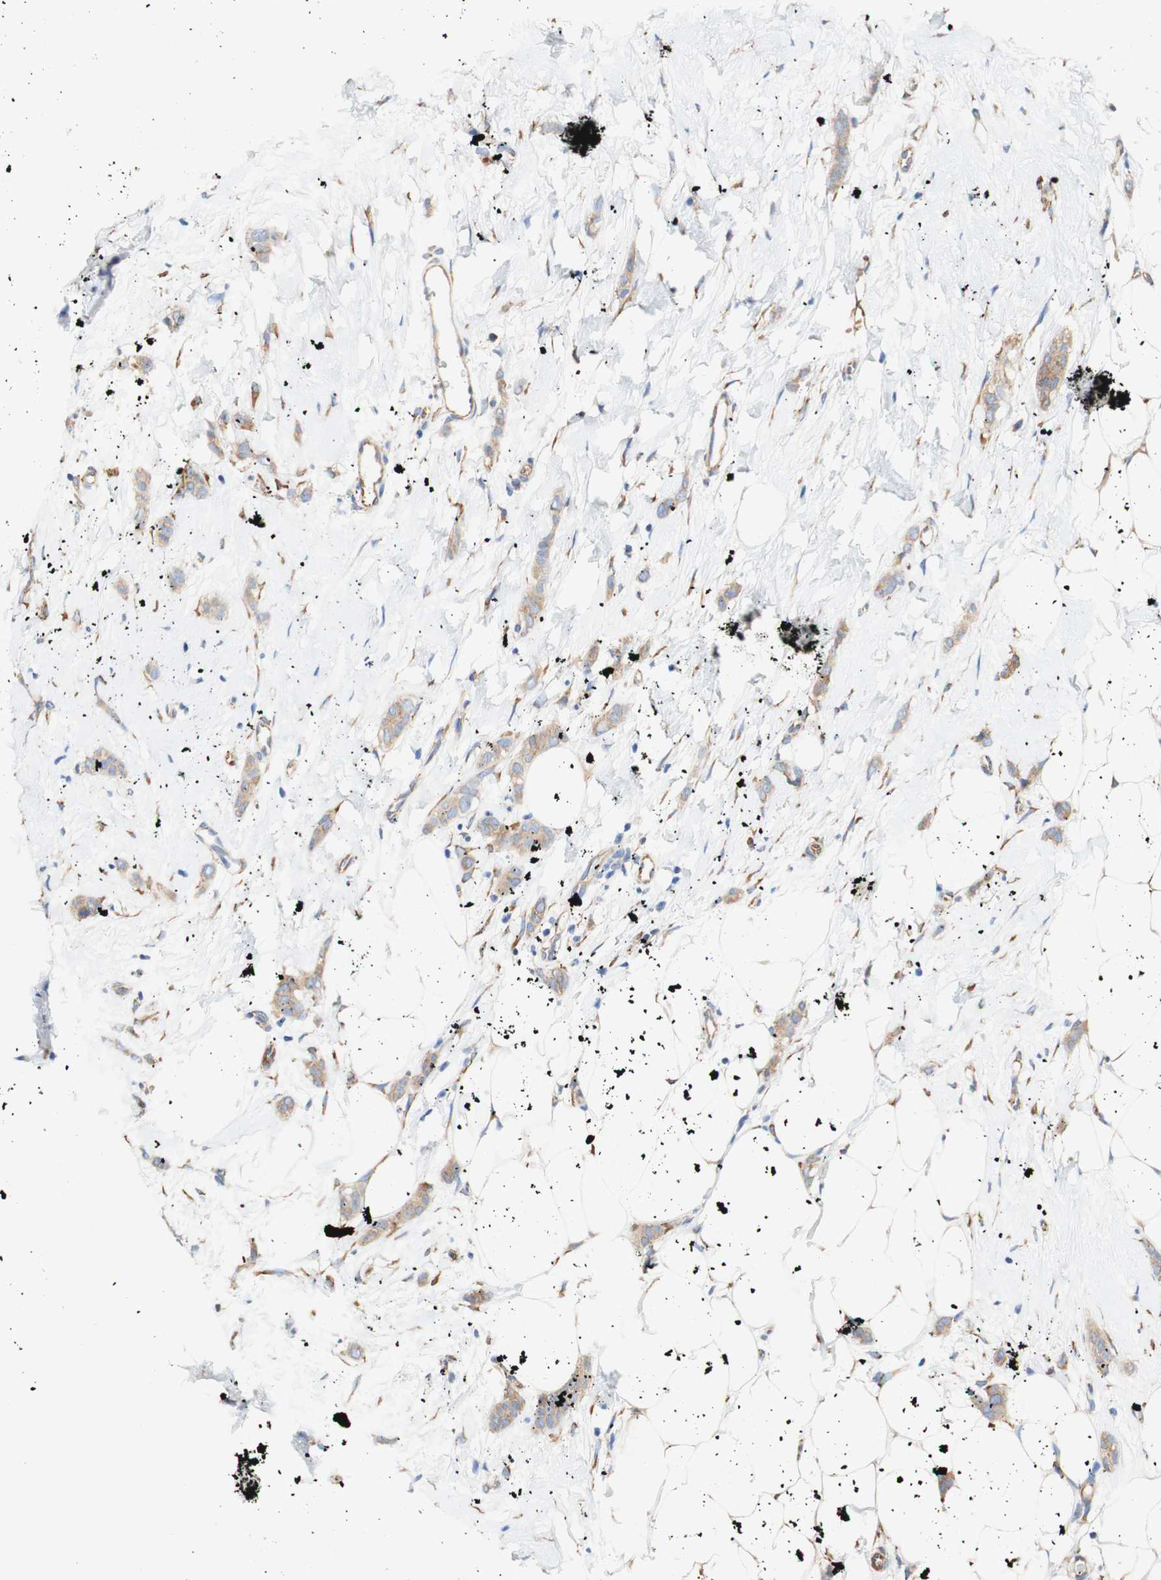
{"staining": {"intensity": "weak", "quantity": ">75%", "location": "cytoplasmic/membranous"}, "tissue": "breast cancer", "cell_type": "Tumor cells", "image_type": "cancer", "snomed": [{"axis": "morphology", "description": "Lobular carcinoma"}, {"axis": "topography", "description": "Skin"}, {"axis": "topography", "description": "Breast"}], "caption": "Breast lobular carcinoma was stained to show a protein in brown. There is low levels of weak cytoplasmic/membranous positivity in approximately >75% of tumor cells.", "gene": "EIF2AK4", "patient": {"sex": "female", "age": 46}}